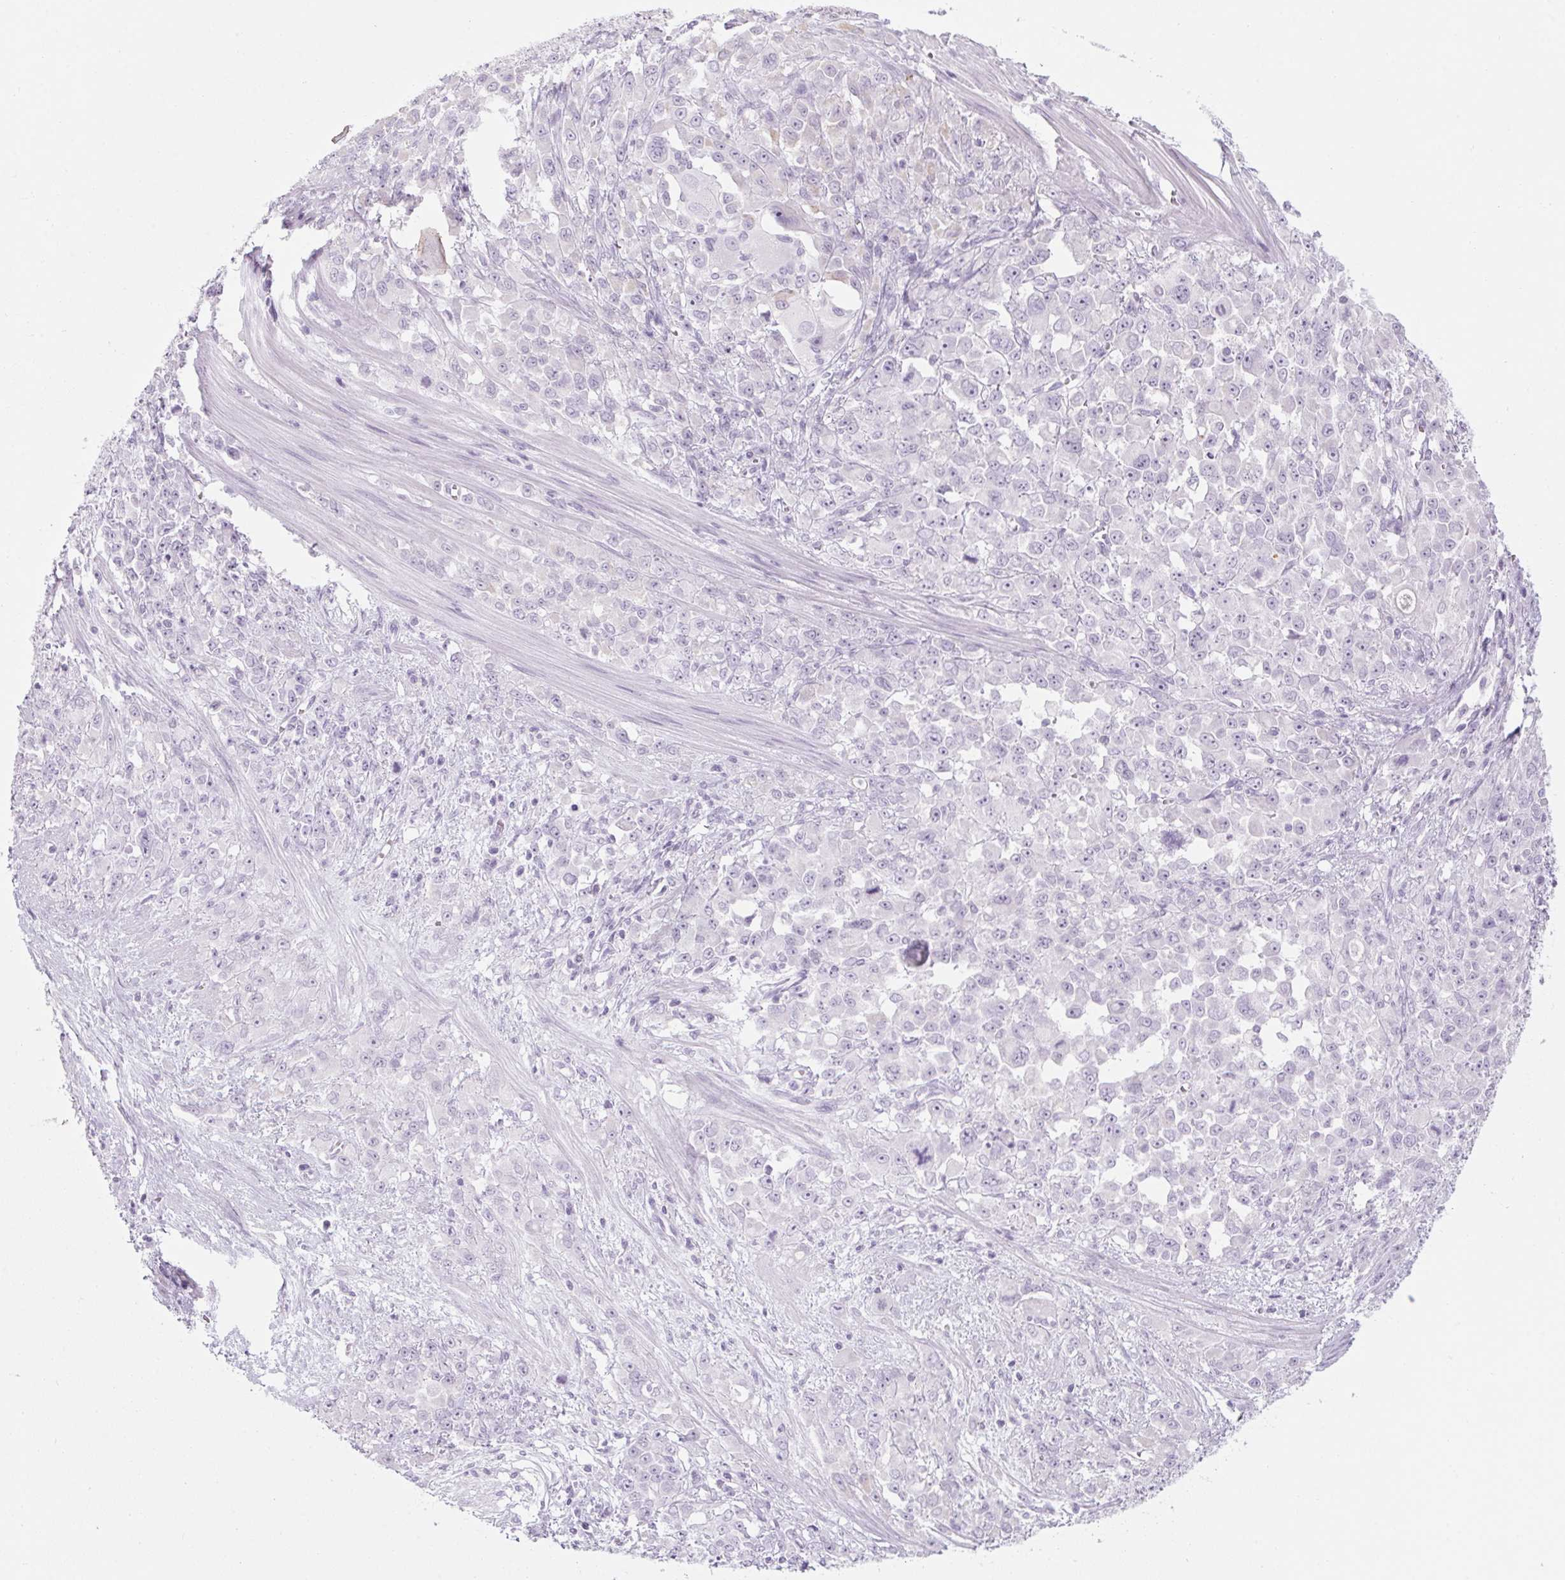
{"staining": {"intensity": "negative", "quantity": "none", "location": "none"}, "tissue": "stomach cancer", "cell_type": "Tumor cells", "image_type": "cancer", "snomed": [{"axis": "morphology", "description": "Adenocarcinoma, NOS"}, {"axis": "topography", "description": "Stomach"}], "caption": "Image shows no protein positivity in tumor cells of stomach cancer (adenocarcinoma) tissue. Nuclei are stained in blue.", "gene": "RPTN", "patient": {"sex": "female", "age": 76}}